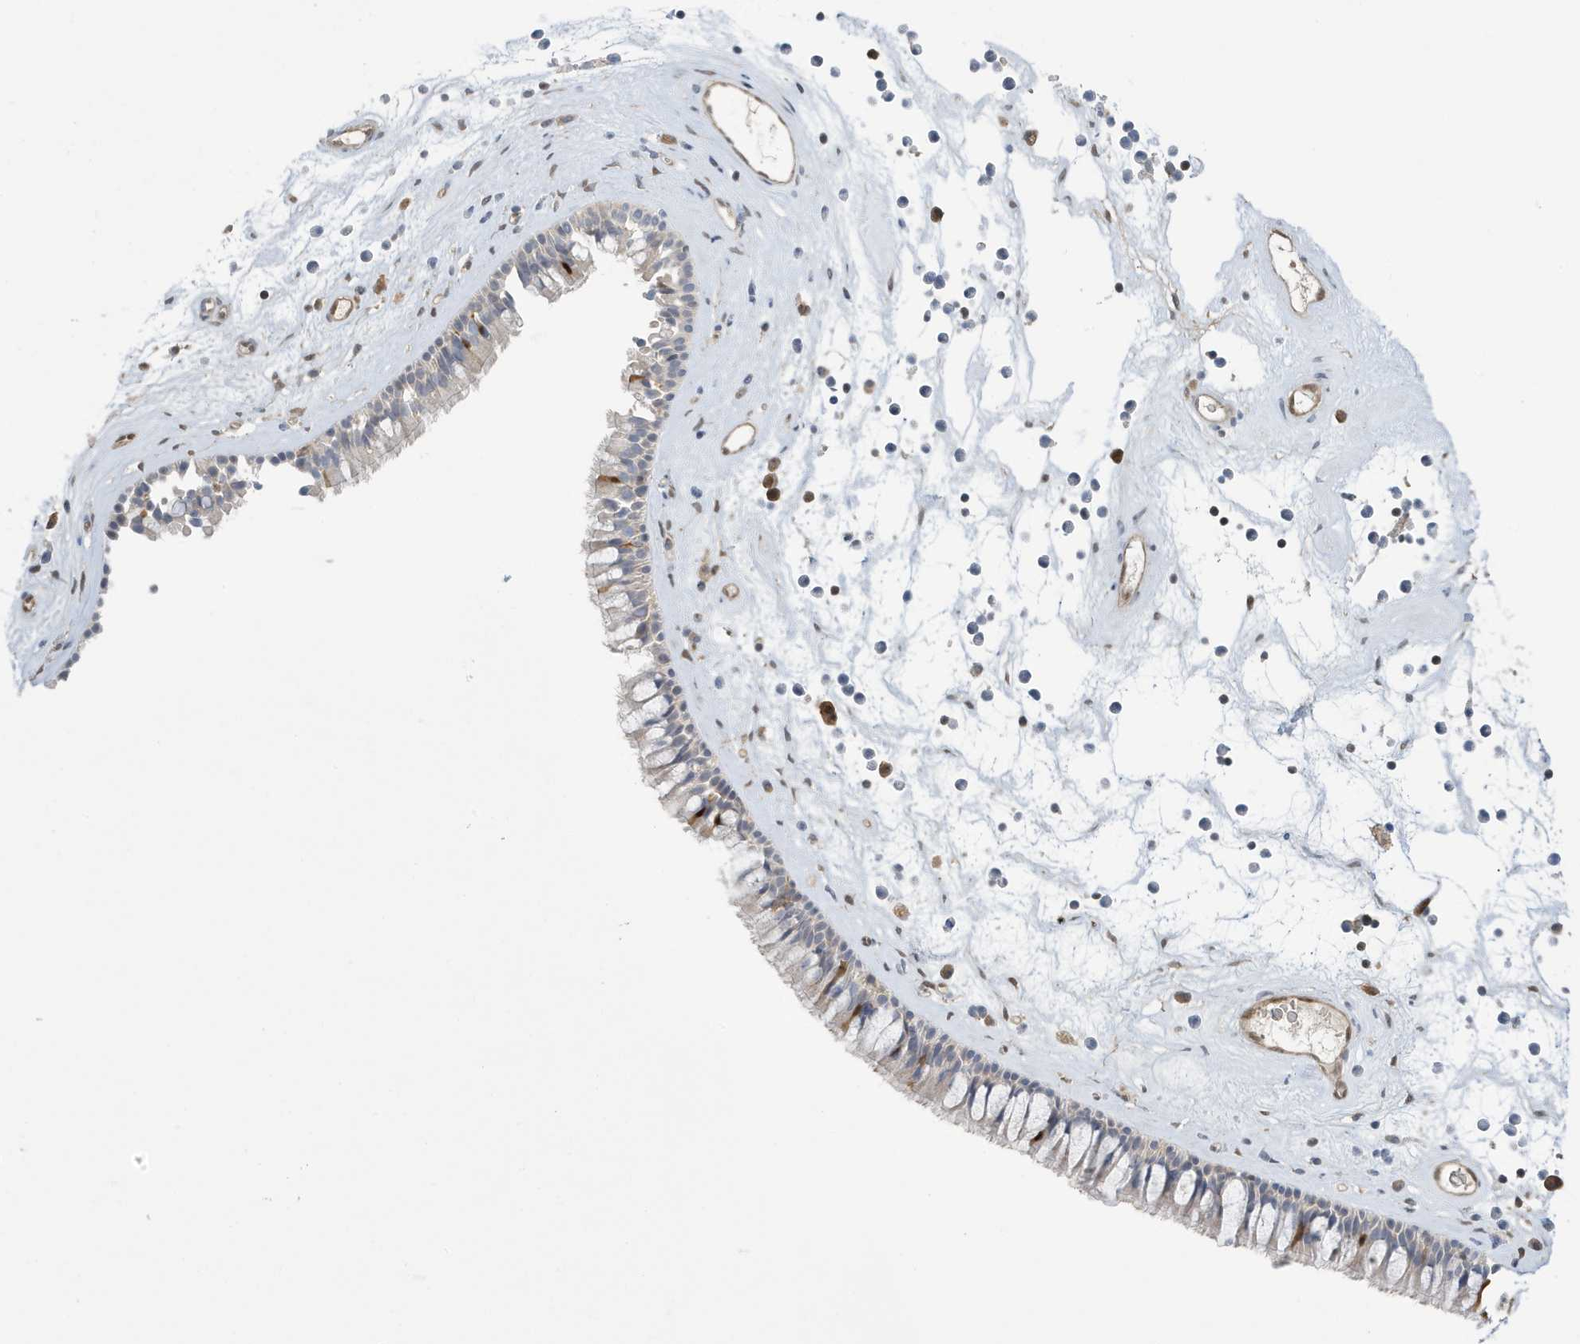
{"staining": {"intensity": "moderate", "quantity": "<25%", "location": "nuclear"}, "tissue": "nasopharynx", "cell_type": "Respiratory epithelial cells", "image_type": "normal", "snomed": [{"axis": "morphology", "description": "Normal tissue, NOS"}, {"axis": "topography", "description": "Nasopharynx"}], "caption": "IHC (DAB) staining of unremarkable nasopharynx demonstrates moderate nuclear protein expression in approximately <25% of respiratory epithelial cells.", "gene": "NCOA7", "patient": {"sex": "male", "age": 64}}